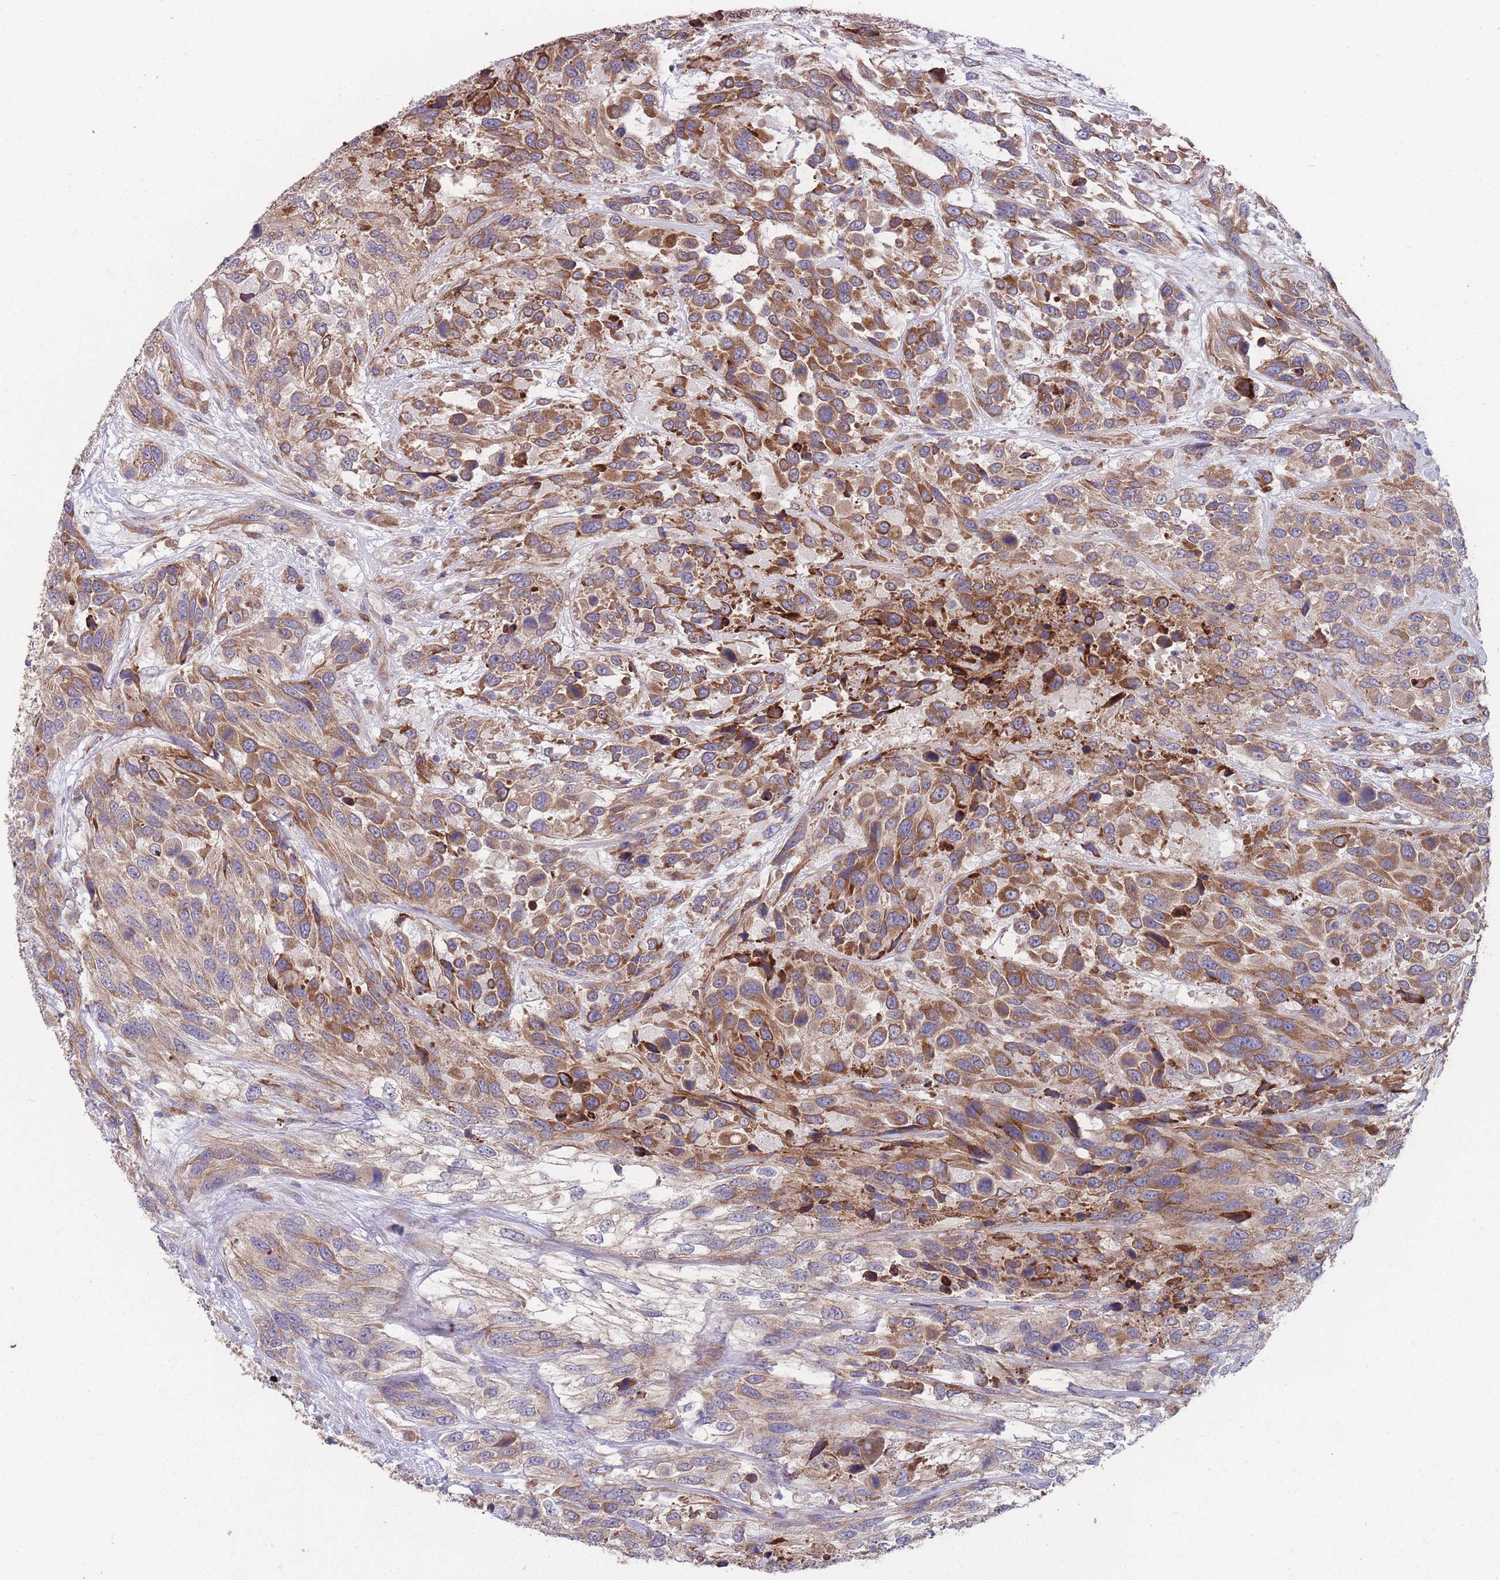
{"staining": {"intensity": "moderate", "quantity": ">75%", "location": "cytoplasmic/membranous"}, "tissue": "urothelial cancer", "cell_type": "Tumor cells", "image_type": "cancer", "snomed": [{"axis": "morphology", "description": "Urothelial carcinoma, High grade"}, {"axis": "topography", "description": "Urinary bladder"}], "caption": "Urothelial cancer was stained to show a protein in brown. There is medium levels of moderate cytoplasmic/membranous staining in about >75% of tumor cells. (brown staining indicates protein expression, while blue staining denotes nuclei).", "gene": "STIM2", "patient": {"sex": "female", "age": 70}}